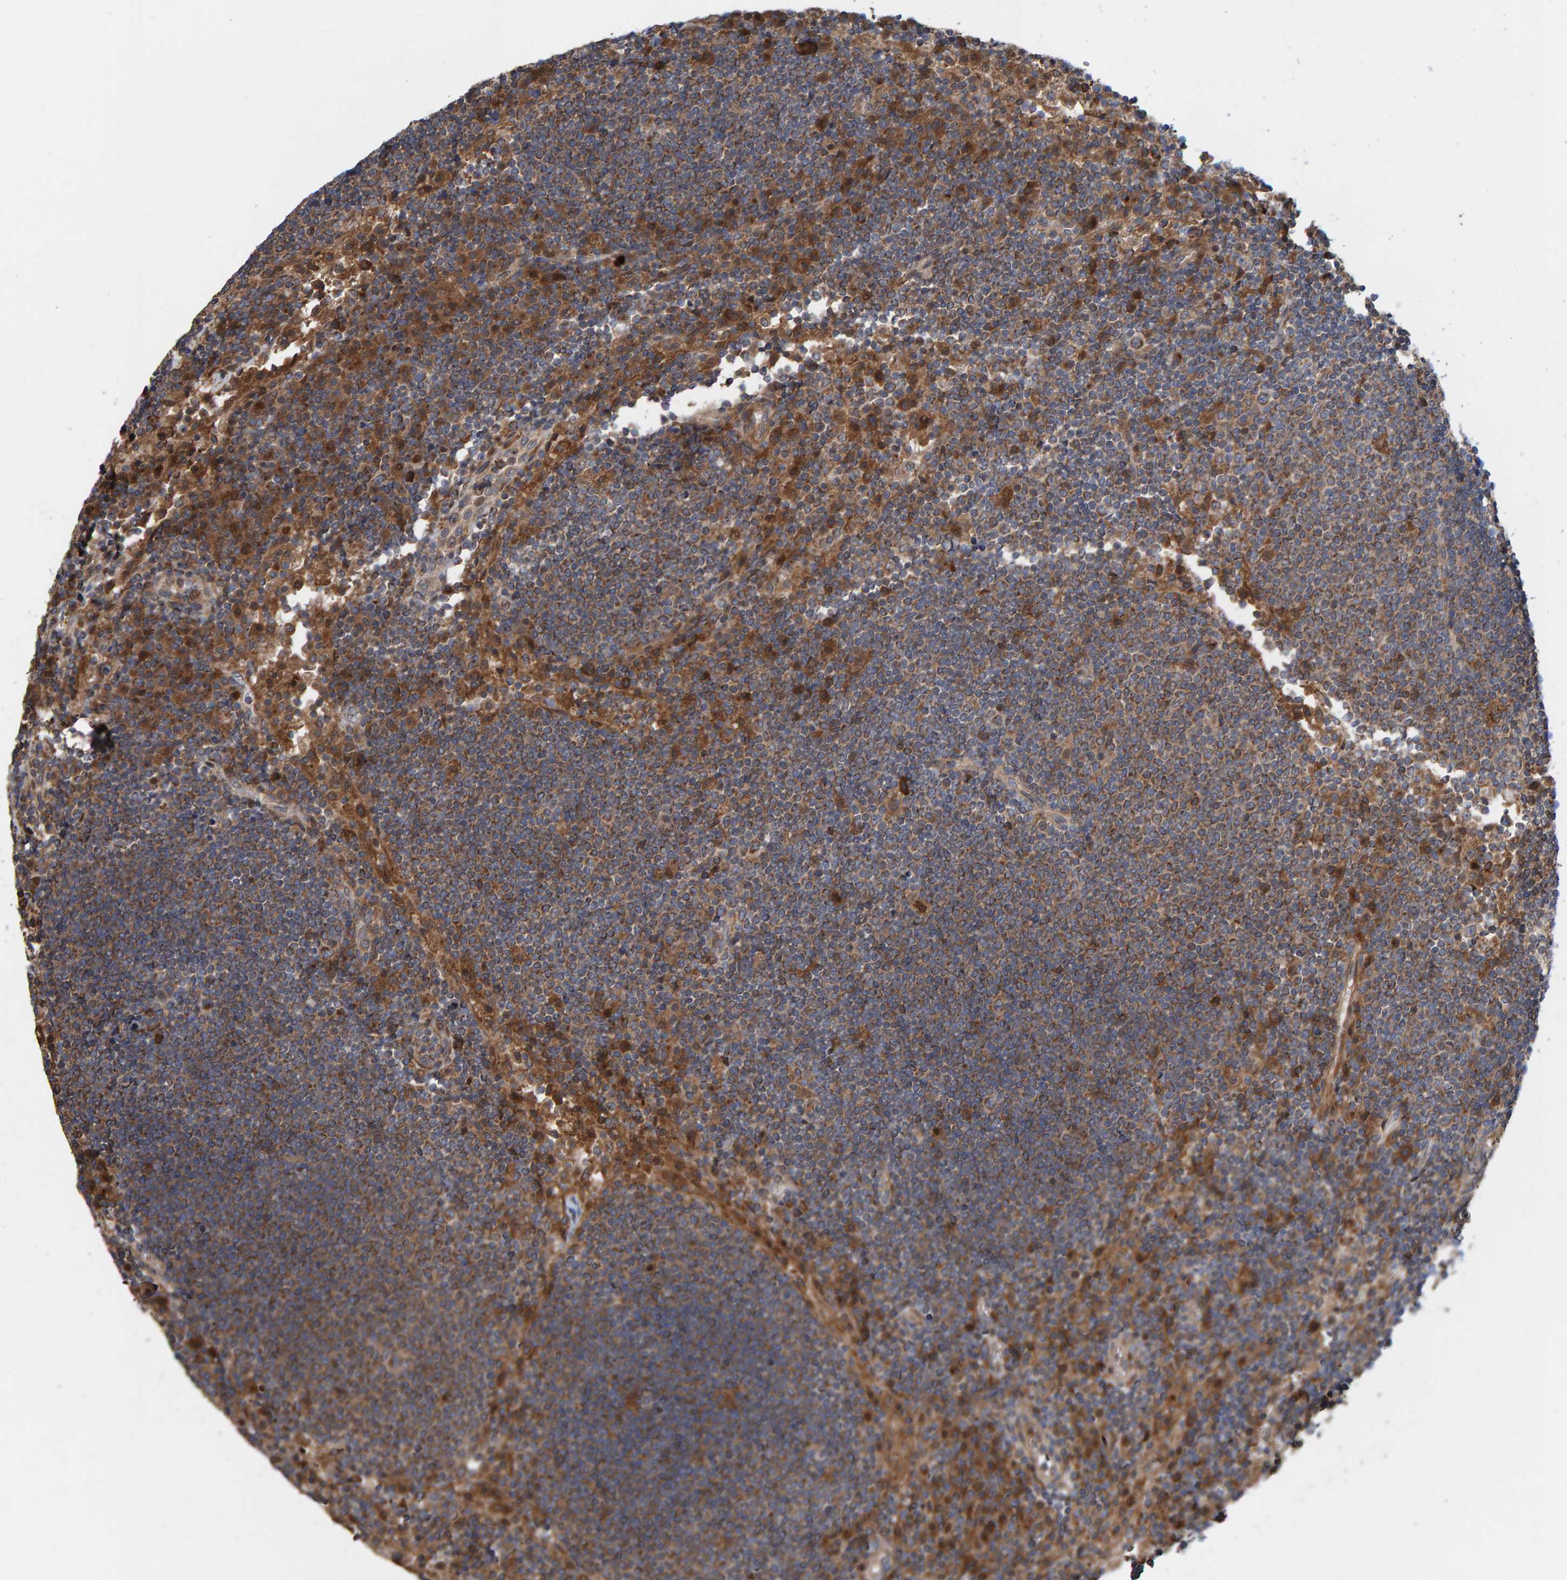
{"staining": {"intensity": "moderate", "quantity": ">75%", "location": "cytoplasmic/membranous"}, "tissue": "lymph node", "cell_type": "Germinal center cells", "image_type": "normal", "snomed": [{"axis": "morphology", "description": "Normal tissue, NOS"}, {"axis": "topography", "description": "Lymph node"}], "caption": "Human lymph node stained for a protein (brown) displays moderate cytoplasmic/membranous positive positivity in approximately >75% of germinal center cells.", "gene": "KIAA0753", "patient": {"sex": "female", "age": 53}}